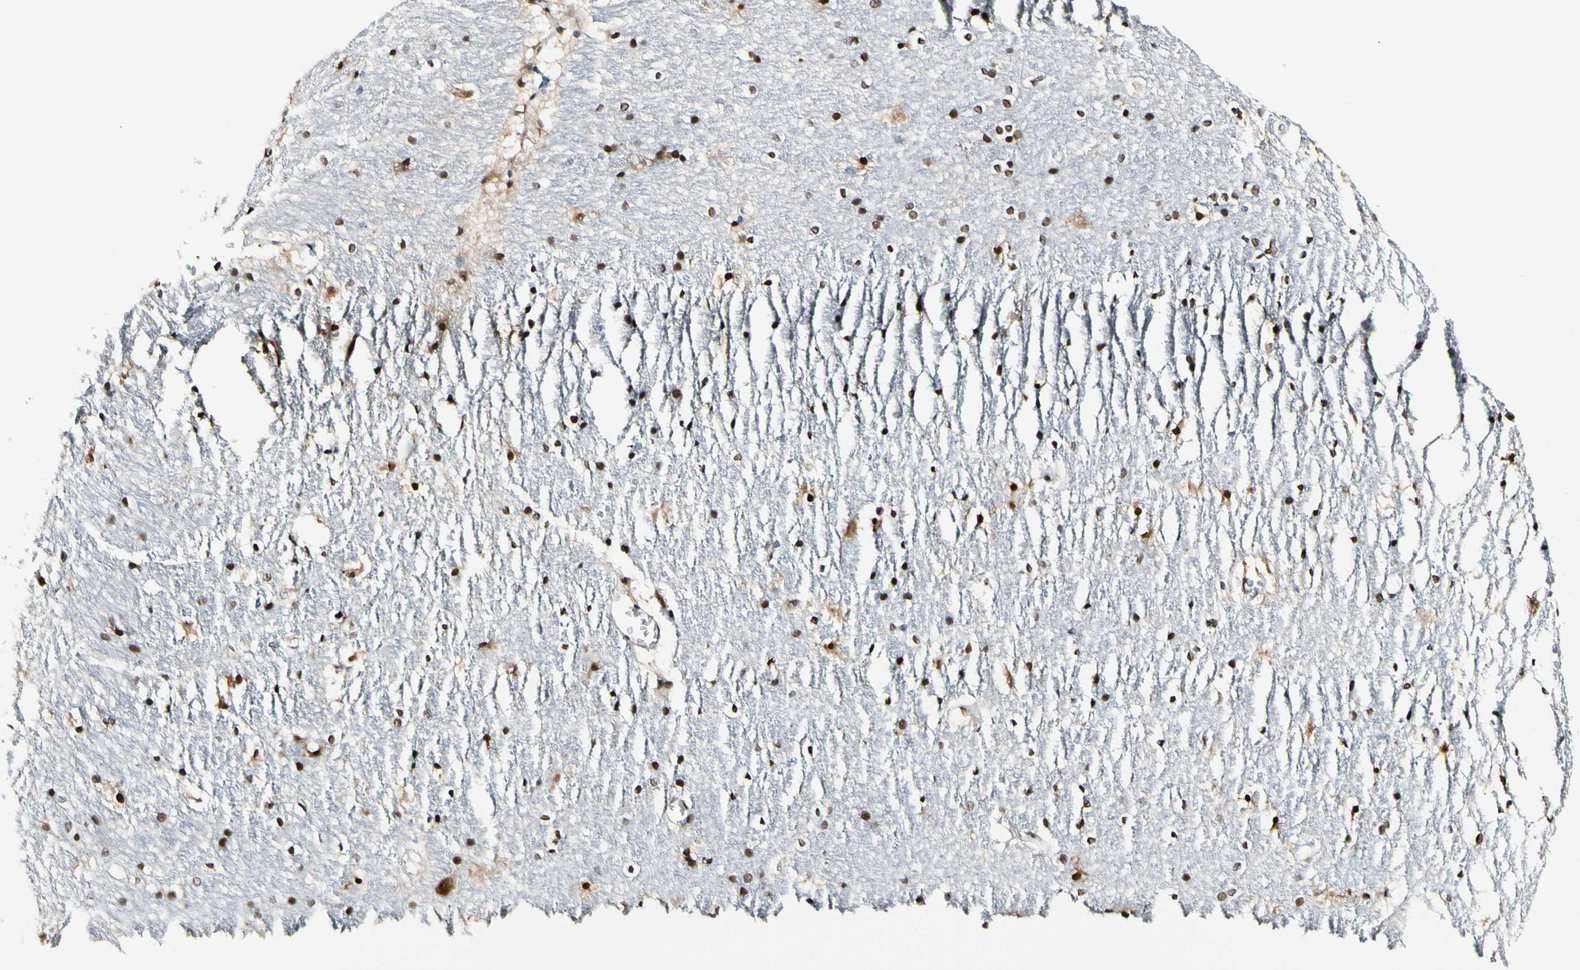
{"staining": {"intensity": "moderate", "quantity": ">75%", "location": "nuclear"}, "tissue": "hippocampus", "cell_type": "Glial cells", "image_type": "normal", "snomed": [{"axis": "morphology", "description": "Normal tissue, NOS"}, {"axis": "topography", "description": "Hippocampus"}], "caption": "Immunohistochemistry (IHC) of benign human hippocampus exhibits medium levels of moderate nuclear expression in approximately >75% of glial cells.", "gene": "NFIA", "patient": {"sex": "female", "age": 19}}